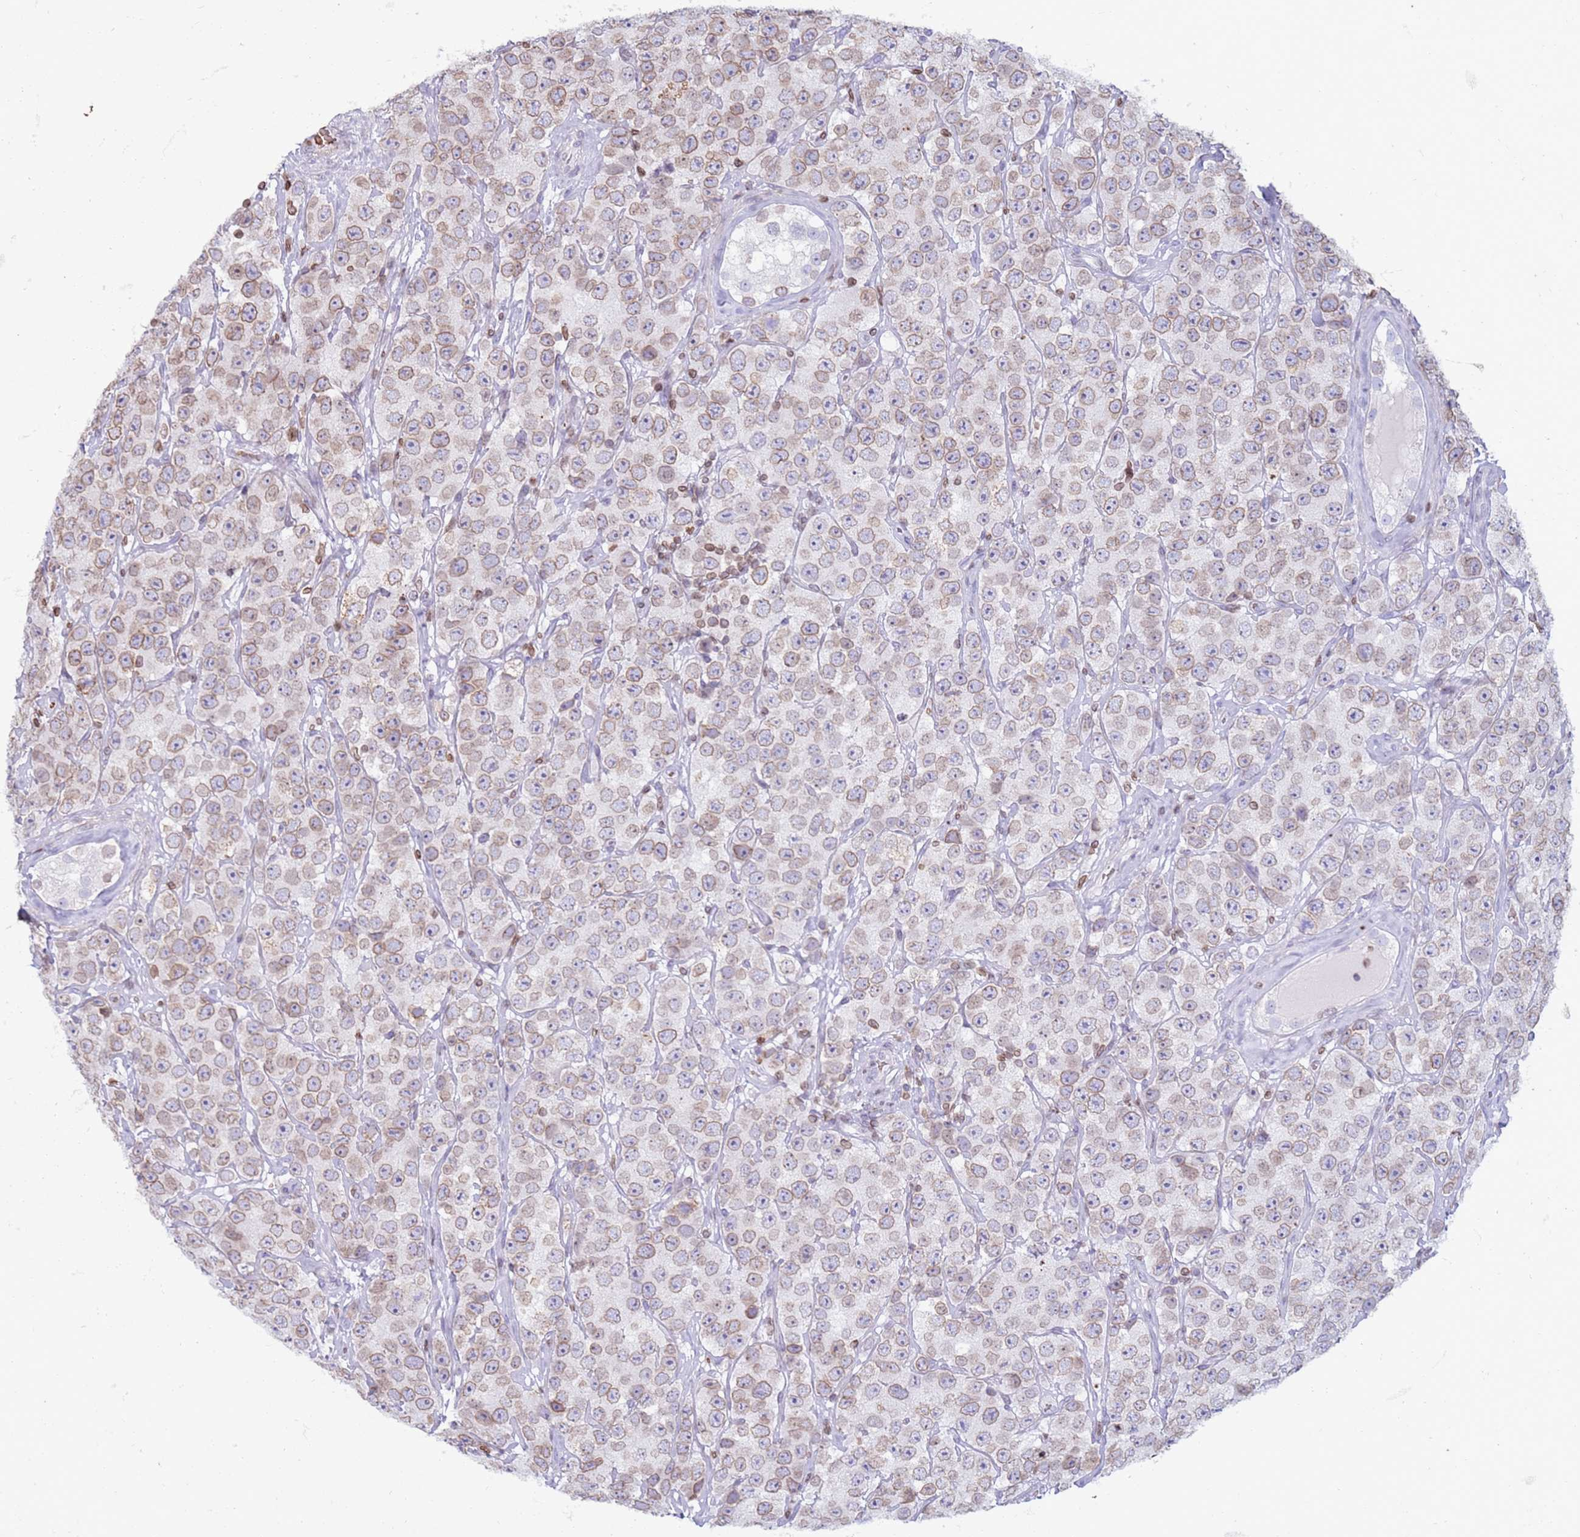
{"staining": {"intensity": "moderate", "quantity": ">75%", "location": "cytoplasmic/membranous,nuclear"}, "tissue": "testis cancer", "cell_type": "Tumor cells", "image_type": "cancer", "snomed": [{"axis": "morphology", "description": "Seminoma, NOS"}, {"axis": "topography", "description": "Testis"}], "caption": "Protein expression analysis of testis cancer reveals moderate cytoplasmic/membranous and nuclear staining in approximately >75% of tumor cells.", "gene": "METTL25B", "patient": {"sex": "male", "age": 28}}